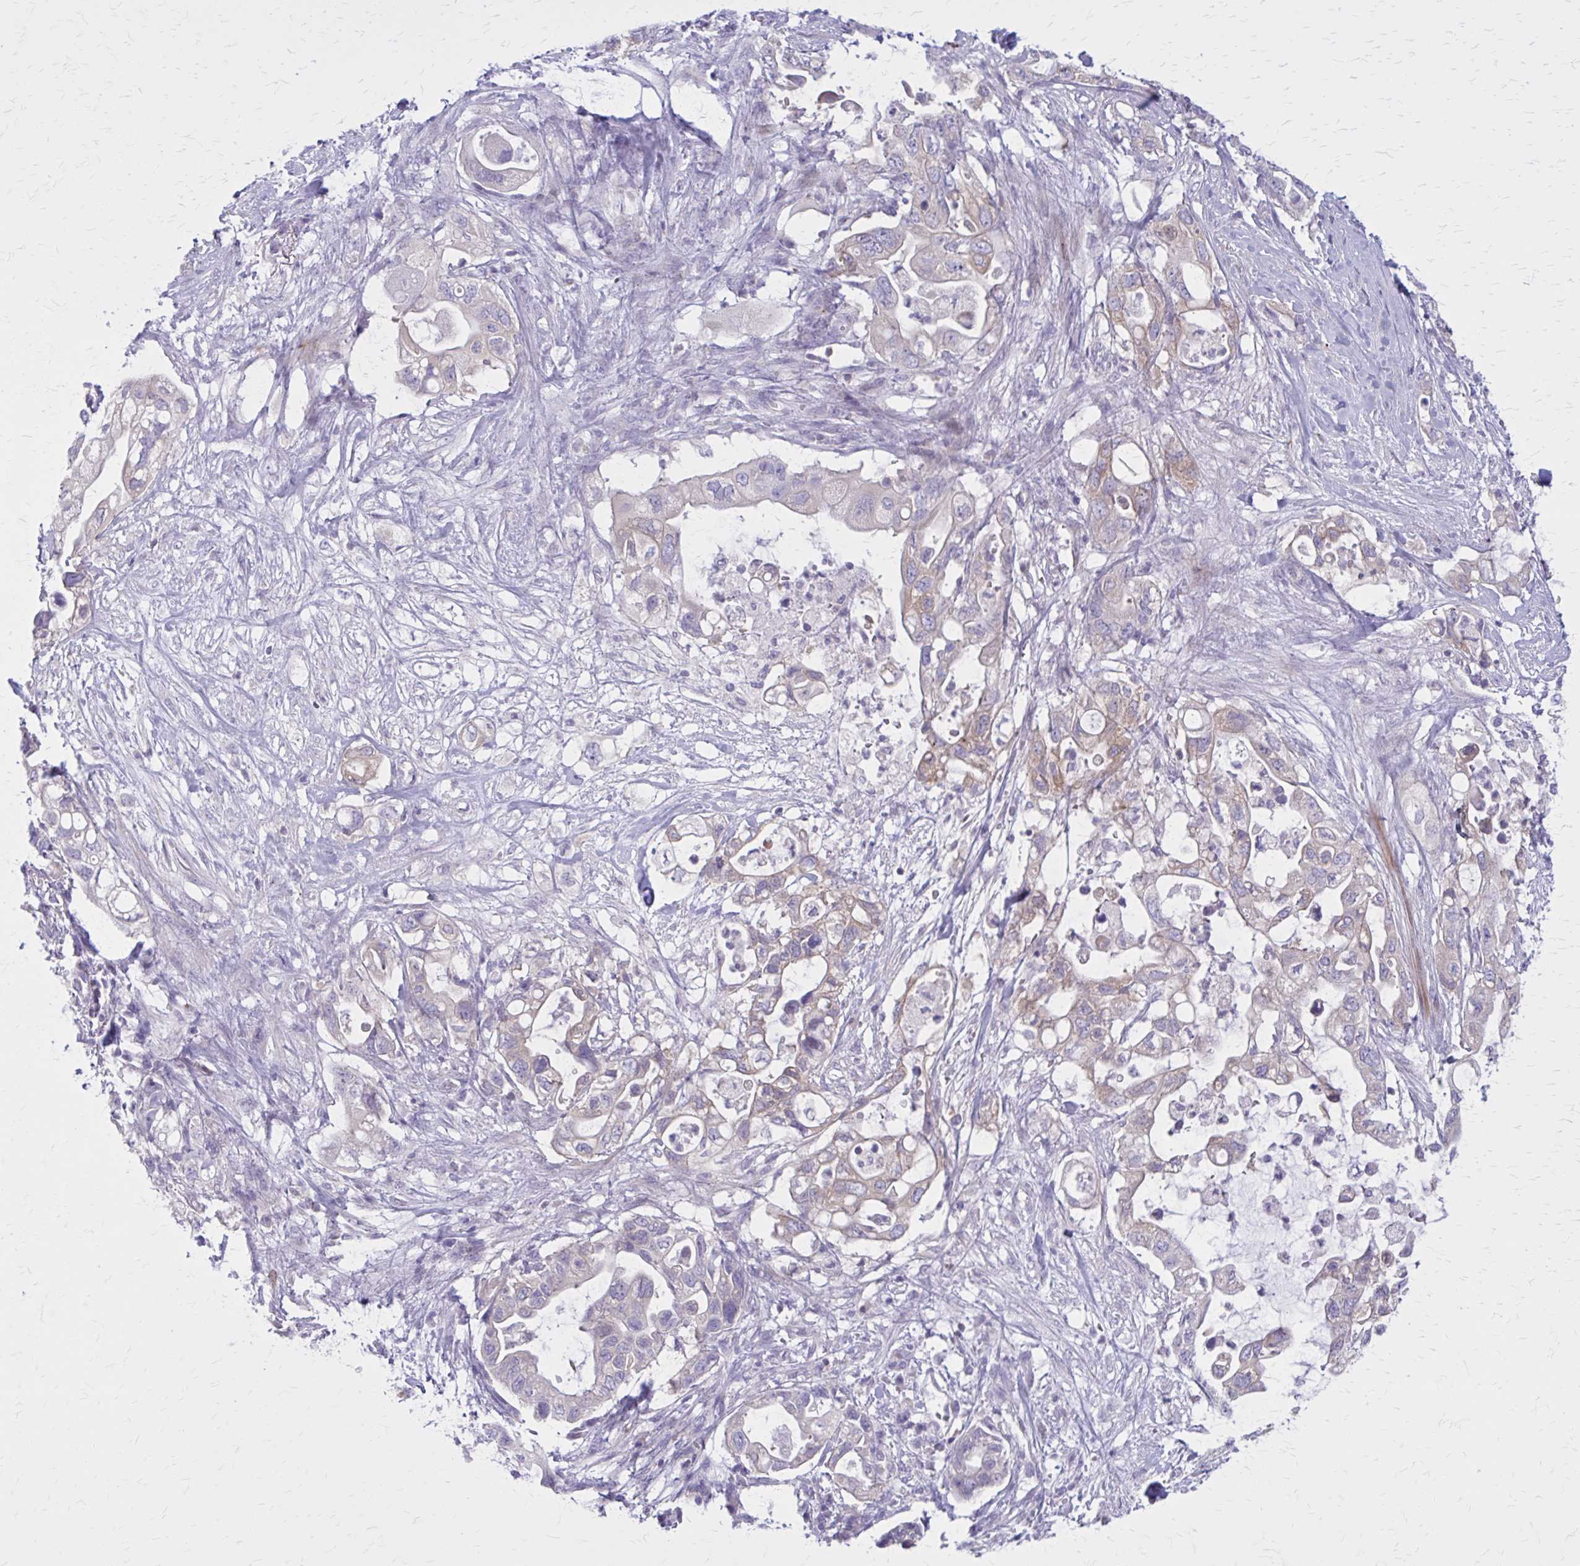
{"staining": {"intensity": "weak", "quantity": "25%-75%", "location": "cytoplasmic/membranous"}, "tissue": "pancreatic cancer", "cell_type": "Tumor cells", "image_type": "cancer", "snomed": [{"axis": "morphology", "description": "Adenocarcinoma, NOS"}, {"axis": "topography", "description": "Pancreas"}], "caption": "Pancreatic cancer tissue displays weak cytoplasmic/membranous positivity in approximately 25%-75% of tumor cells The staining was performed using DAB, with brown indicating positive protein expression. Nuclei are stained blue with hematoxylin.", "gene": "PITPNM1", "patient": {"sex": "female", "age": 72}}